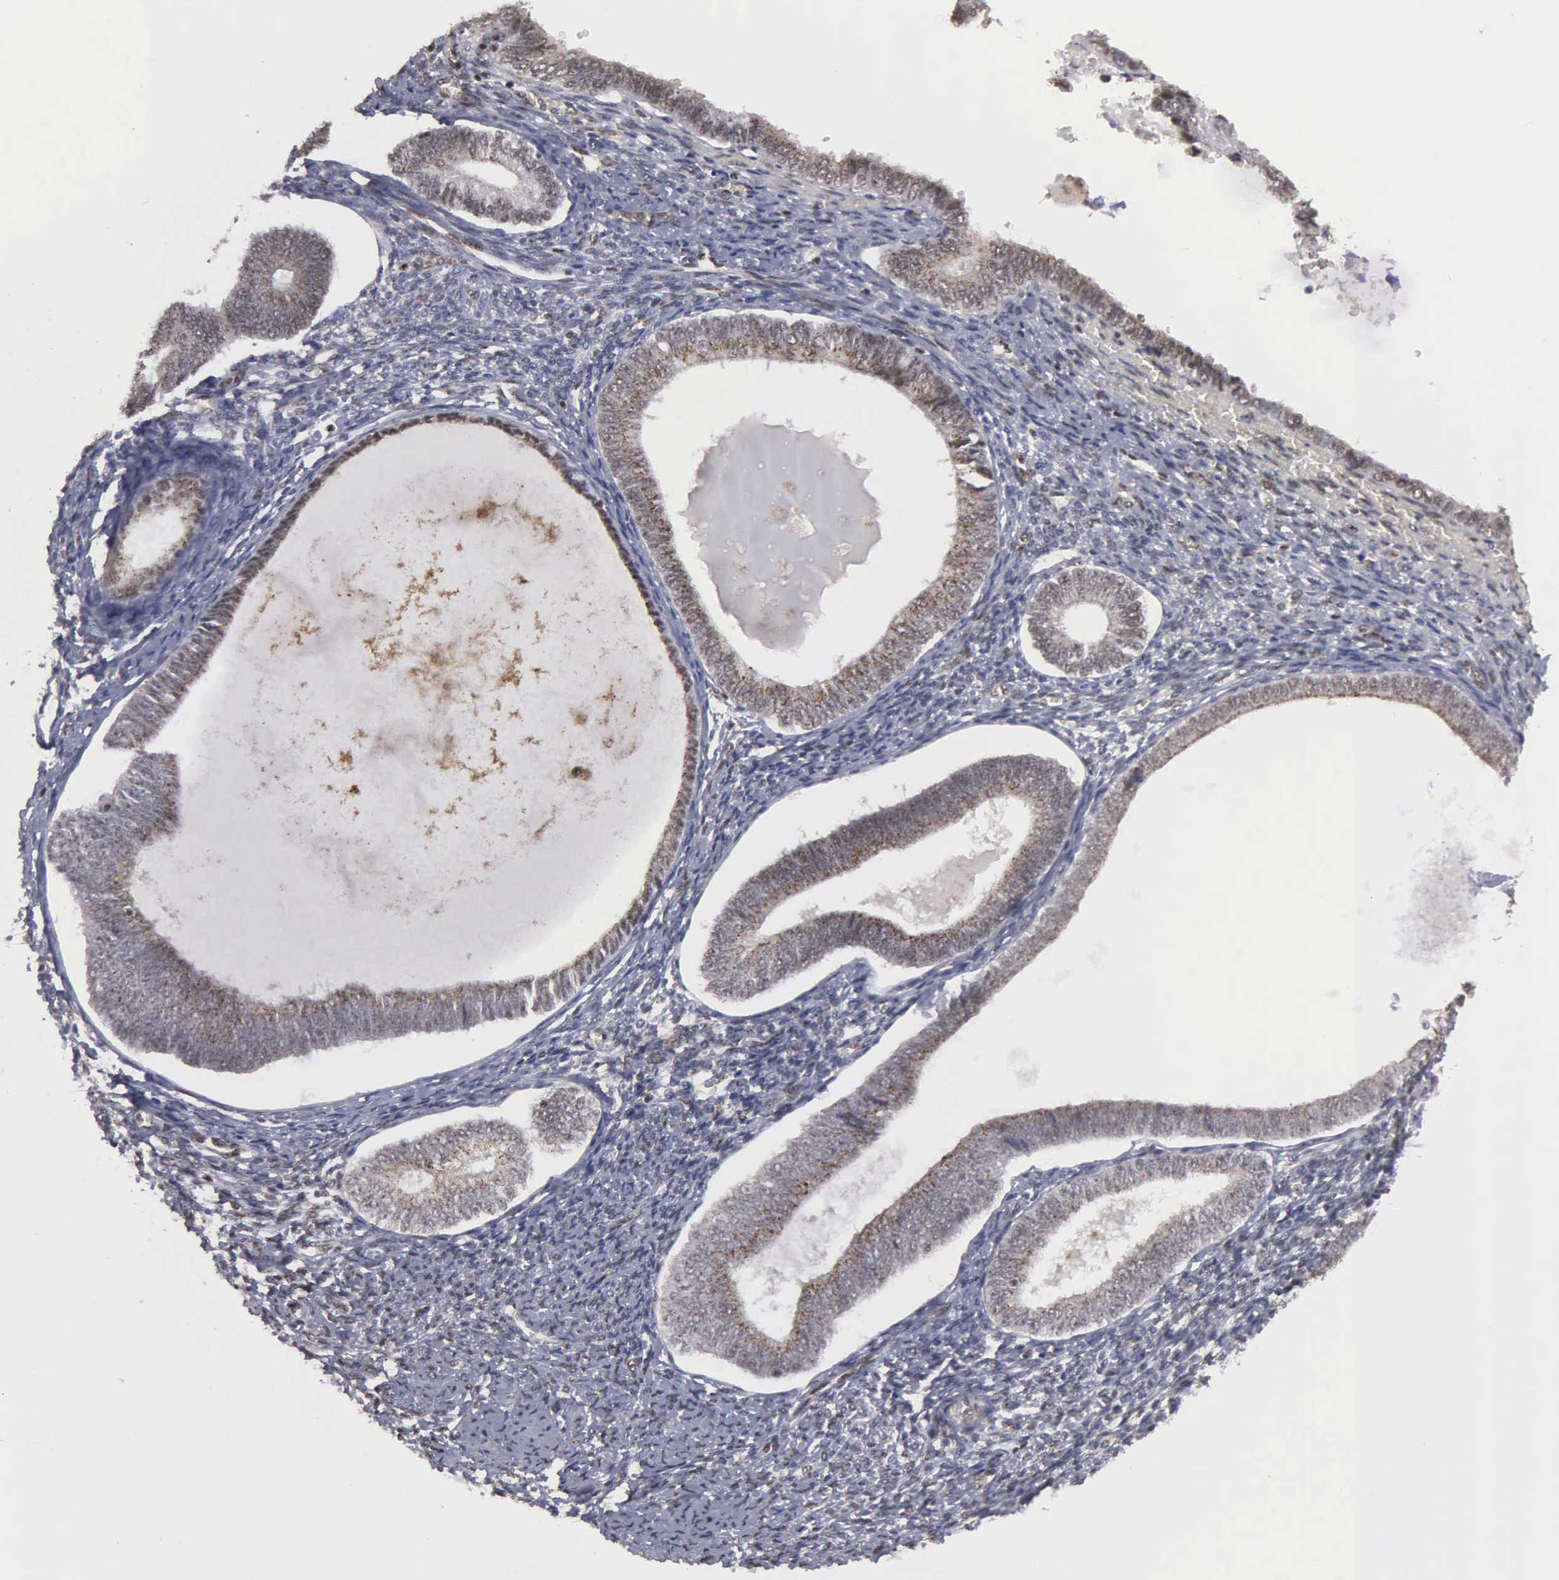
{"staining": {"intensity": "moderate", "quantity": "25%-75%", "location": "nuclear"}, "tissue": "endometrium", "cell_type": "Cells in endometrial stroma", "image_type": "normal", "snomed": [{"axis": "morphology", "description": "Normal tissue, NOS"}, {"axis": "topography", "description": "Endometrium"}], "caption": "Brown immunohistochemical staining in unremarkable human endometrium demonstrates moderate nuclear staining in approximately 25%-75% of cells in endometrial stroma. (Brightfield microscopy of DAB IHC at high magnification).", "gene": "GTF2A1", "patient": {"sex": "female", "age": 82}}